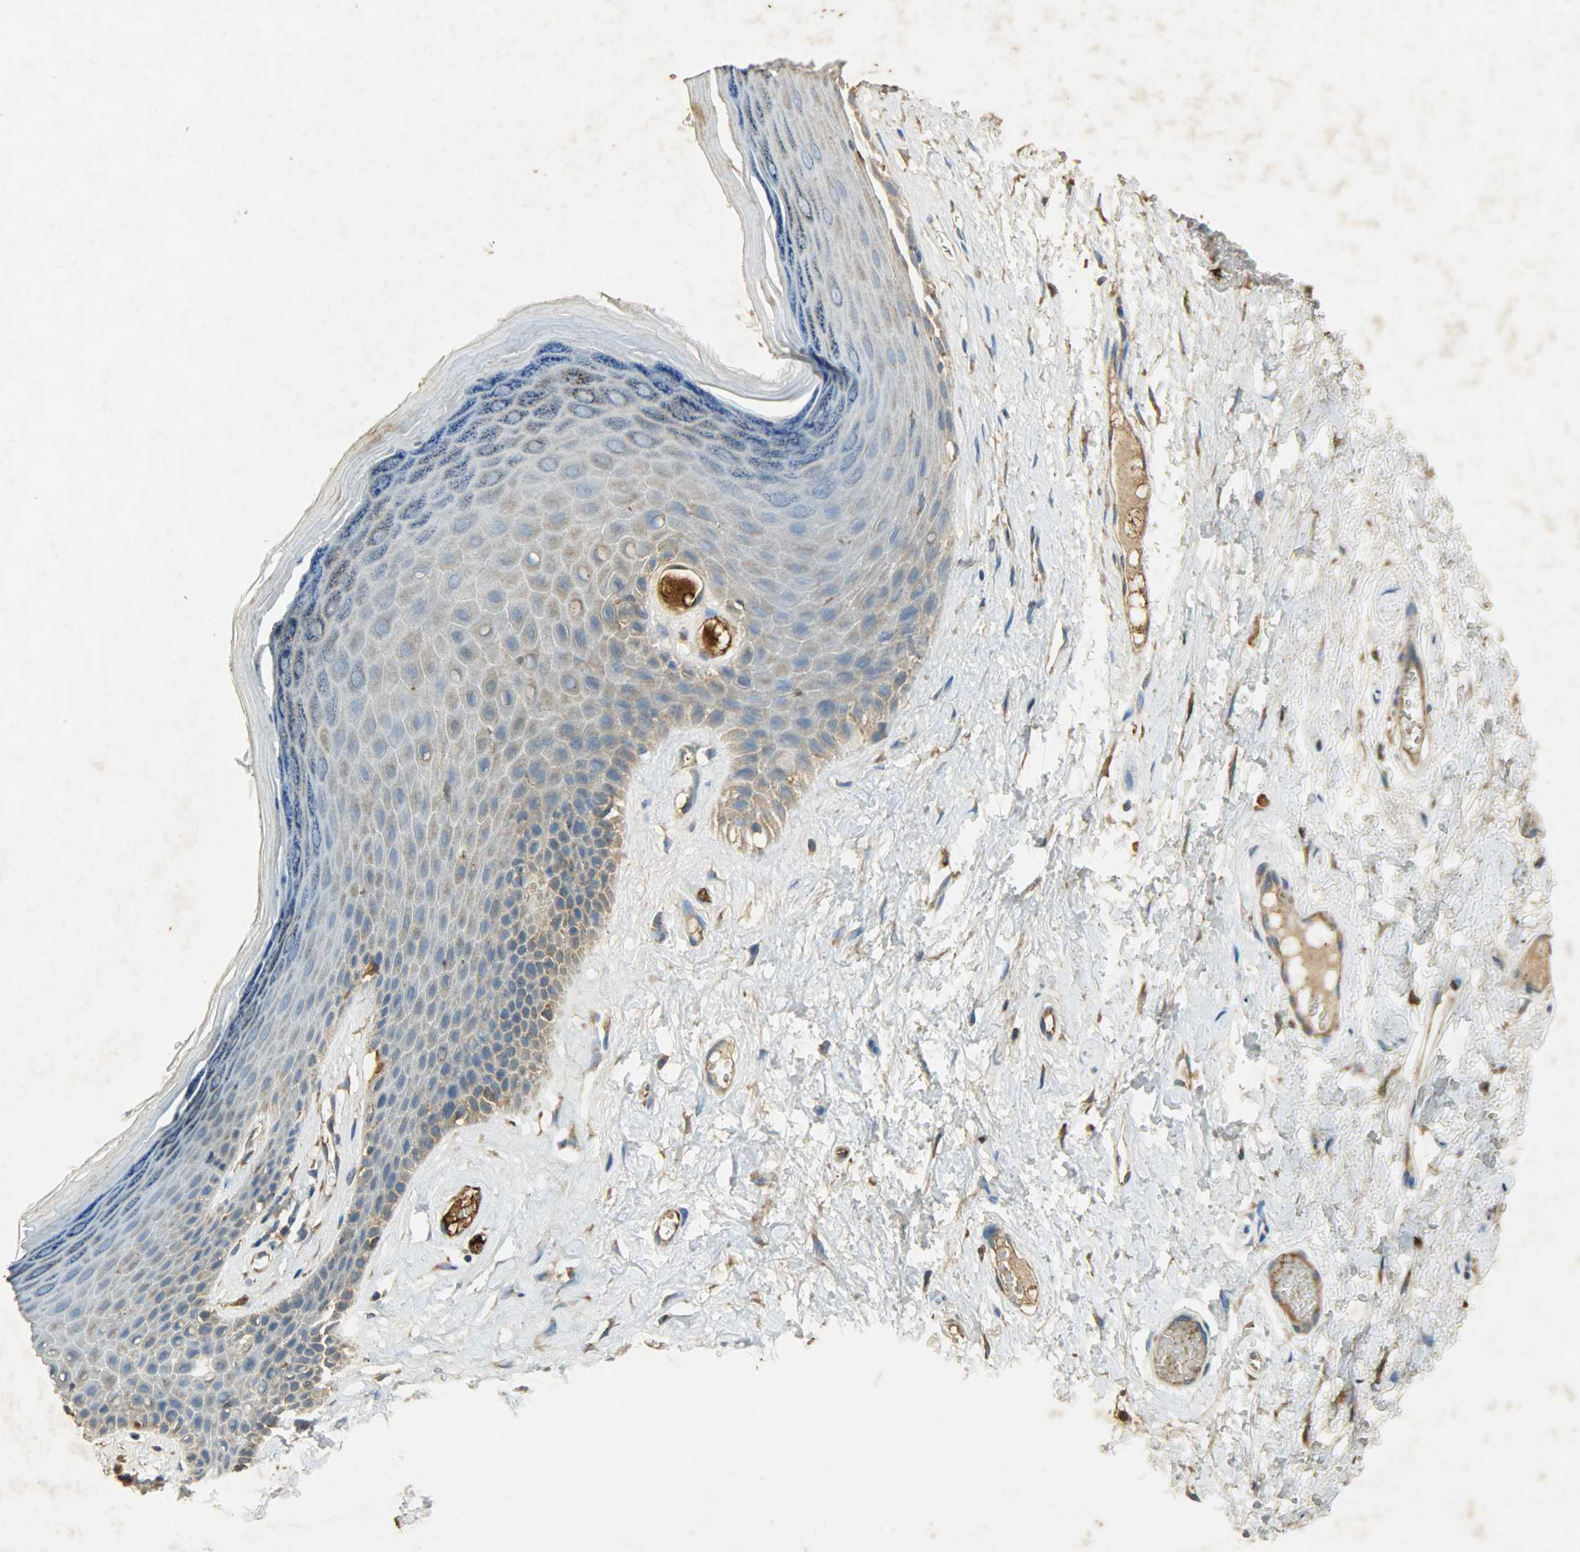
{"staining": {"intensity": "moderate", "quantity": ">75%", "location": "cytoplasmic/membranous"}, "tissue": "skin", "cell_type": "Epidermal cells", "image_type": "normal", "snomed": [{"axis": "morphology", "description": "Normal tissue, NOS"}, {"axis": "morphology", "description": "Inflammation, NOS"}, {"axis": "topography", "description": "Vulva"}], "caption": "High-magnification brightfield microscopy of benign skin stained with DAB (brown) and counterstained with hematoxylin (blue). epidermal cells exhibit moderate cytoplasmic/membranous positivity is appreciated in about>75% of cells.", "gene": "HSPA5", "patient": {"sex": "female", "age": 84}}